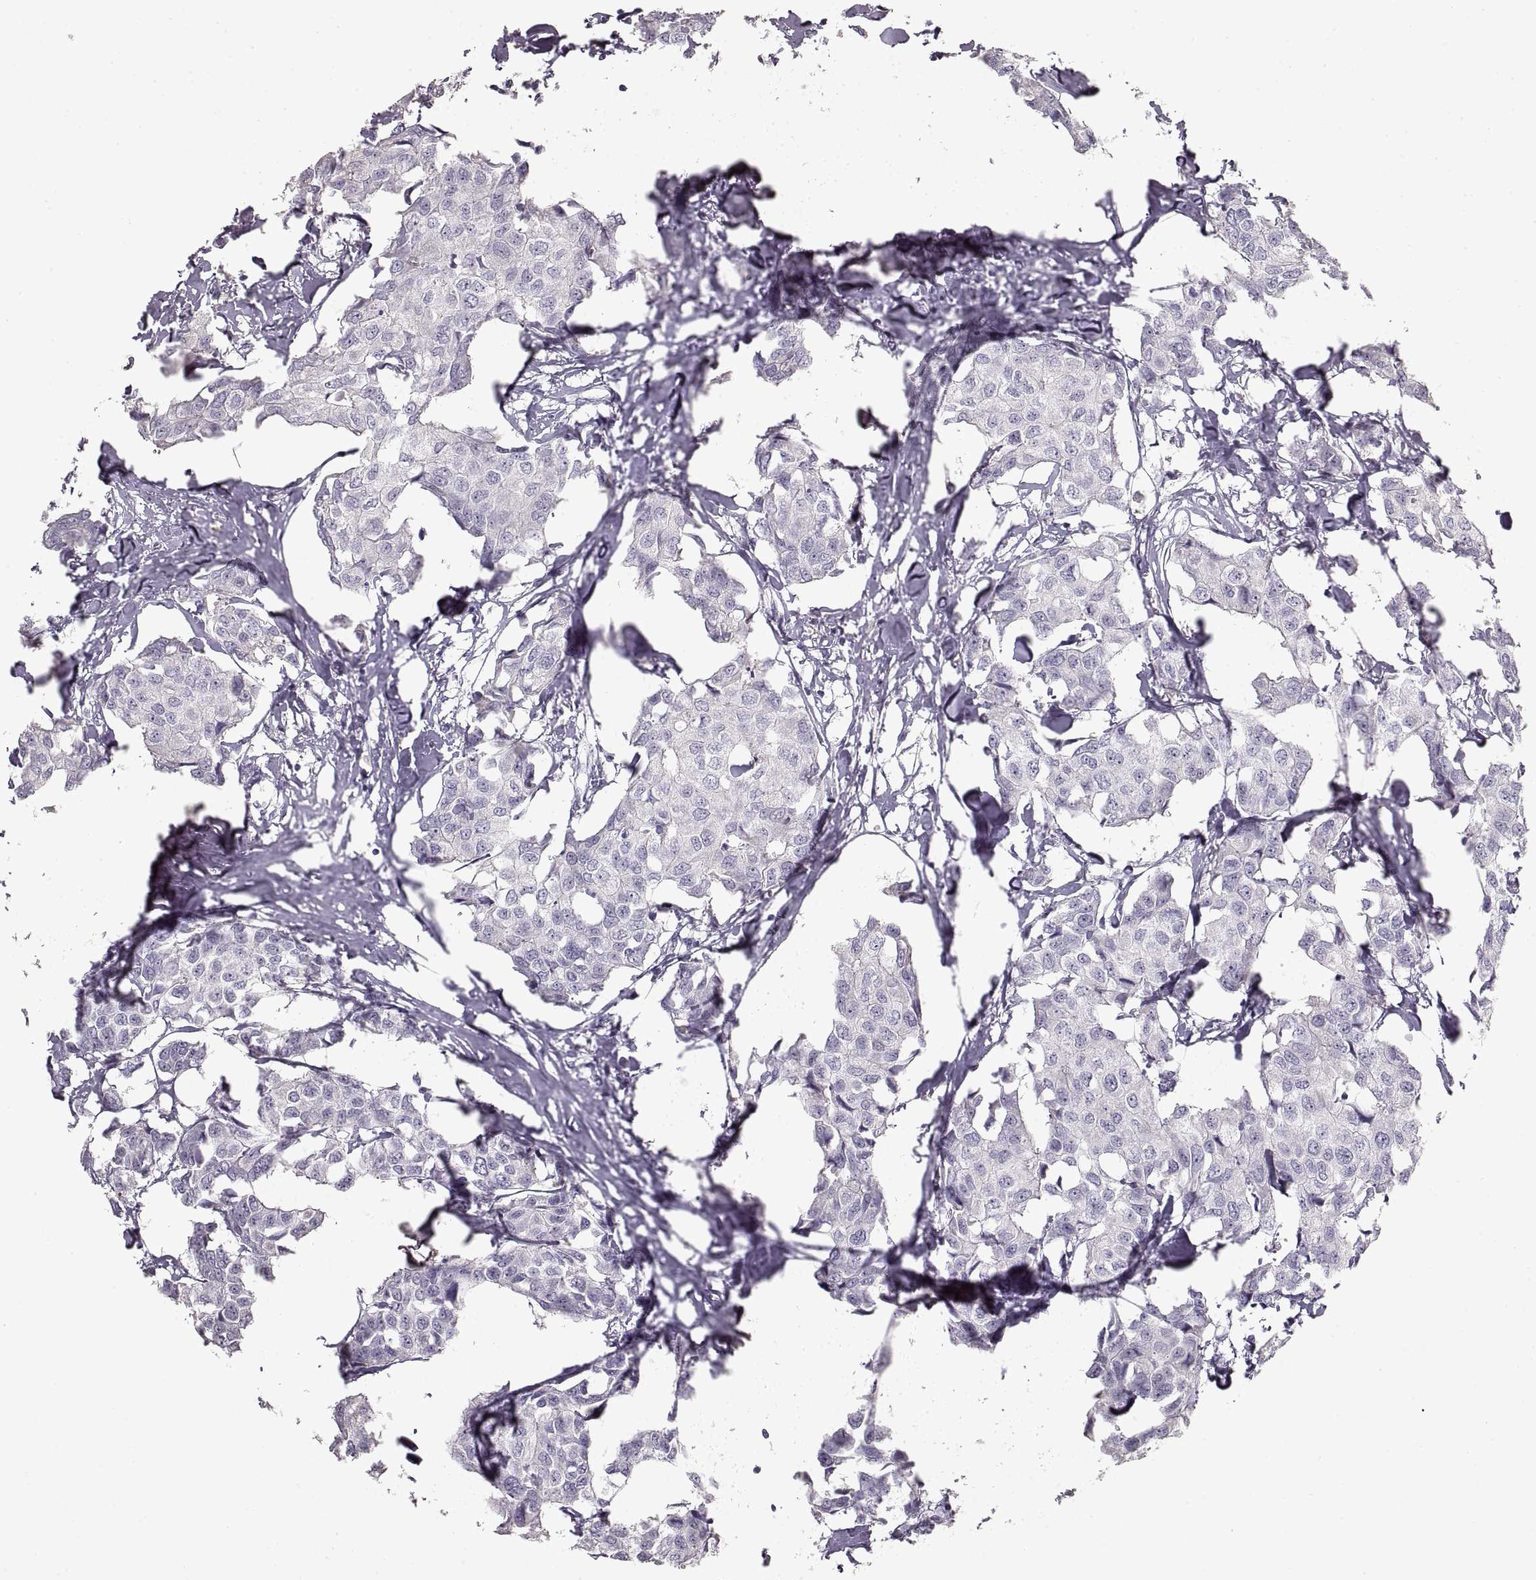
{"staining": {"intensity": "negative", "quantity": "none", "location": "none"}, "tissue": "breast cancer", "cell_type": "Tumor cells", "image_type": "cancer", "snomed": [{"axis": "morphology", "description": "Duct carcinoma"}, {"axis": "topography", "description": "Breast"}], "caption": "An immunohistochemistry (IHC) photomicrograph of breast invasive ductal carcinoma is shown. There is no staining in tumor cells of breast invasive ductal carcinoma.", "gene": "ZP3", "patient": {"sex": "female", "age": 80}}